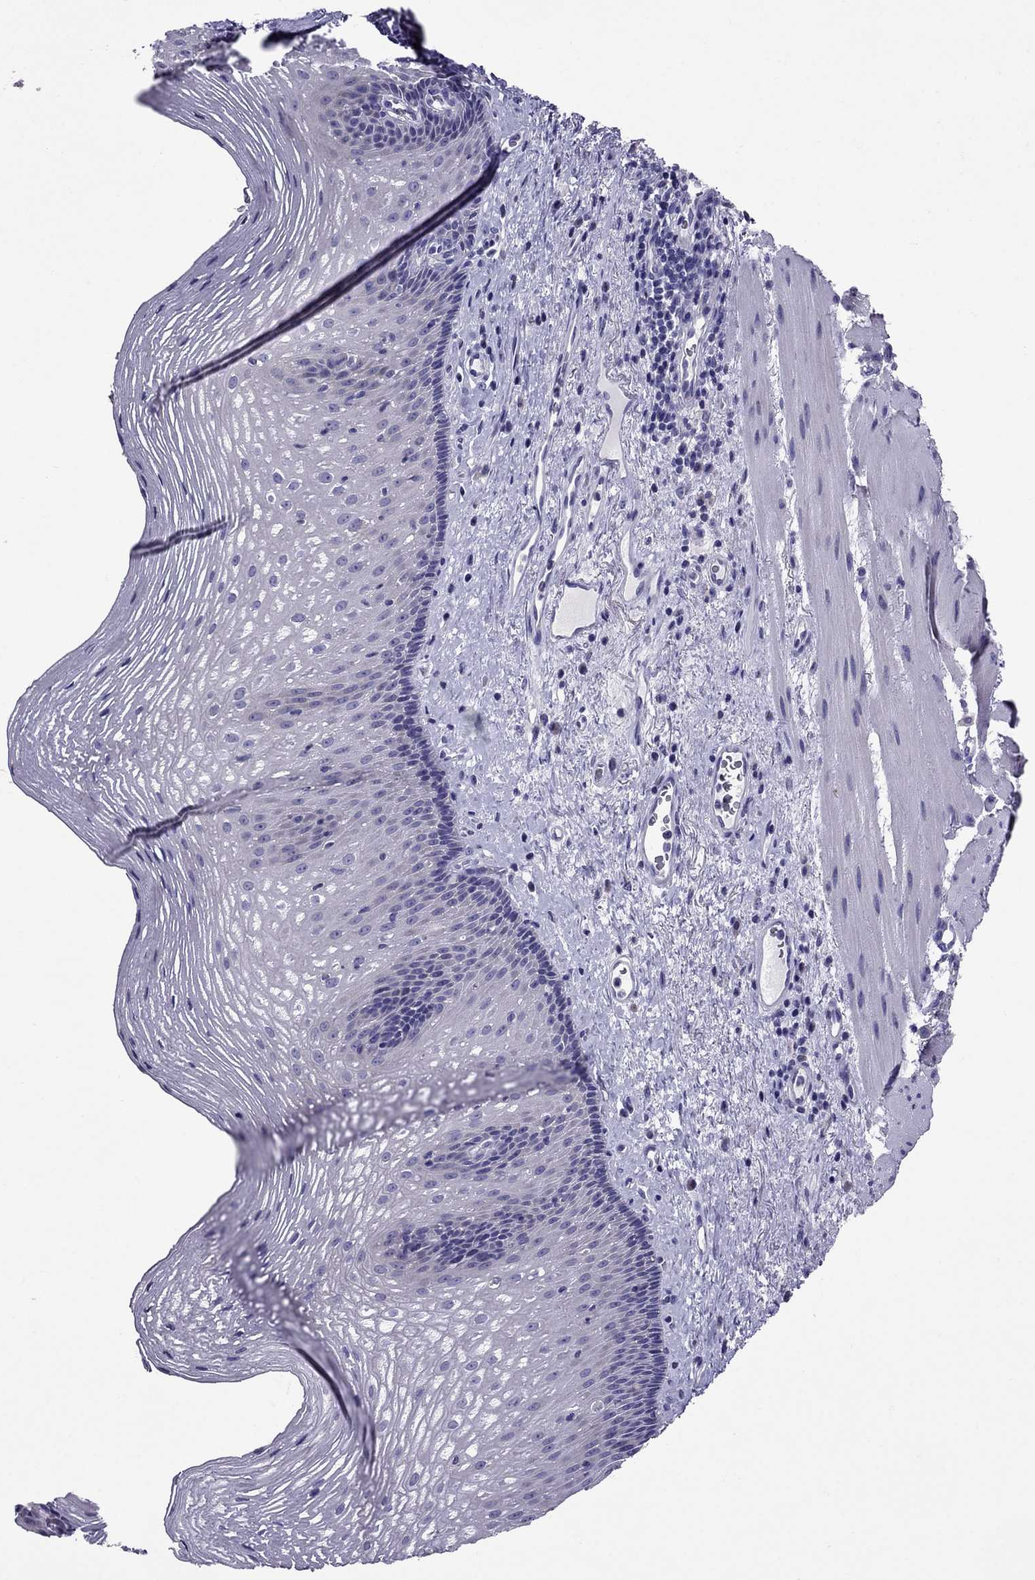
{"staining": {"intensity": "negative", "quantity": "none", "location": "none"}, "tissue": "esophagus", "cell_type": "Squamous epithelial cells", "image_type": "normal", "snomed": [{"axis": "morphology", "description": "Normal tissue, NOS"}, {"axis": "topography", "description": "Esophagus"}], "caption": "High power microscopy histopathology image of an IHC histopathology image of normal esophagus, revealing no significant expression in squamous epithelial cells.", "gene": "OXCT2", "patient": {"sex": "male", "age": 76}}